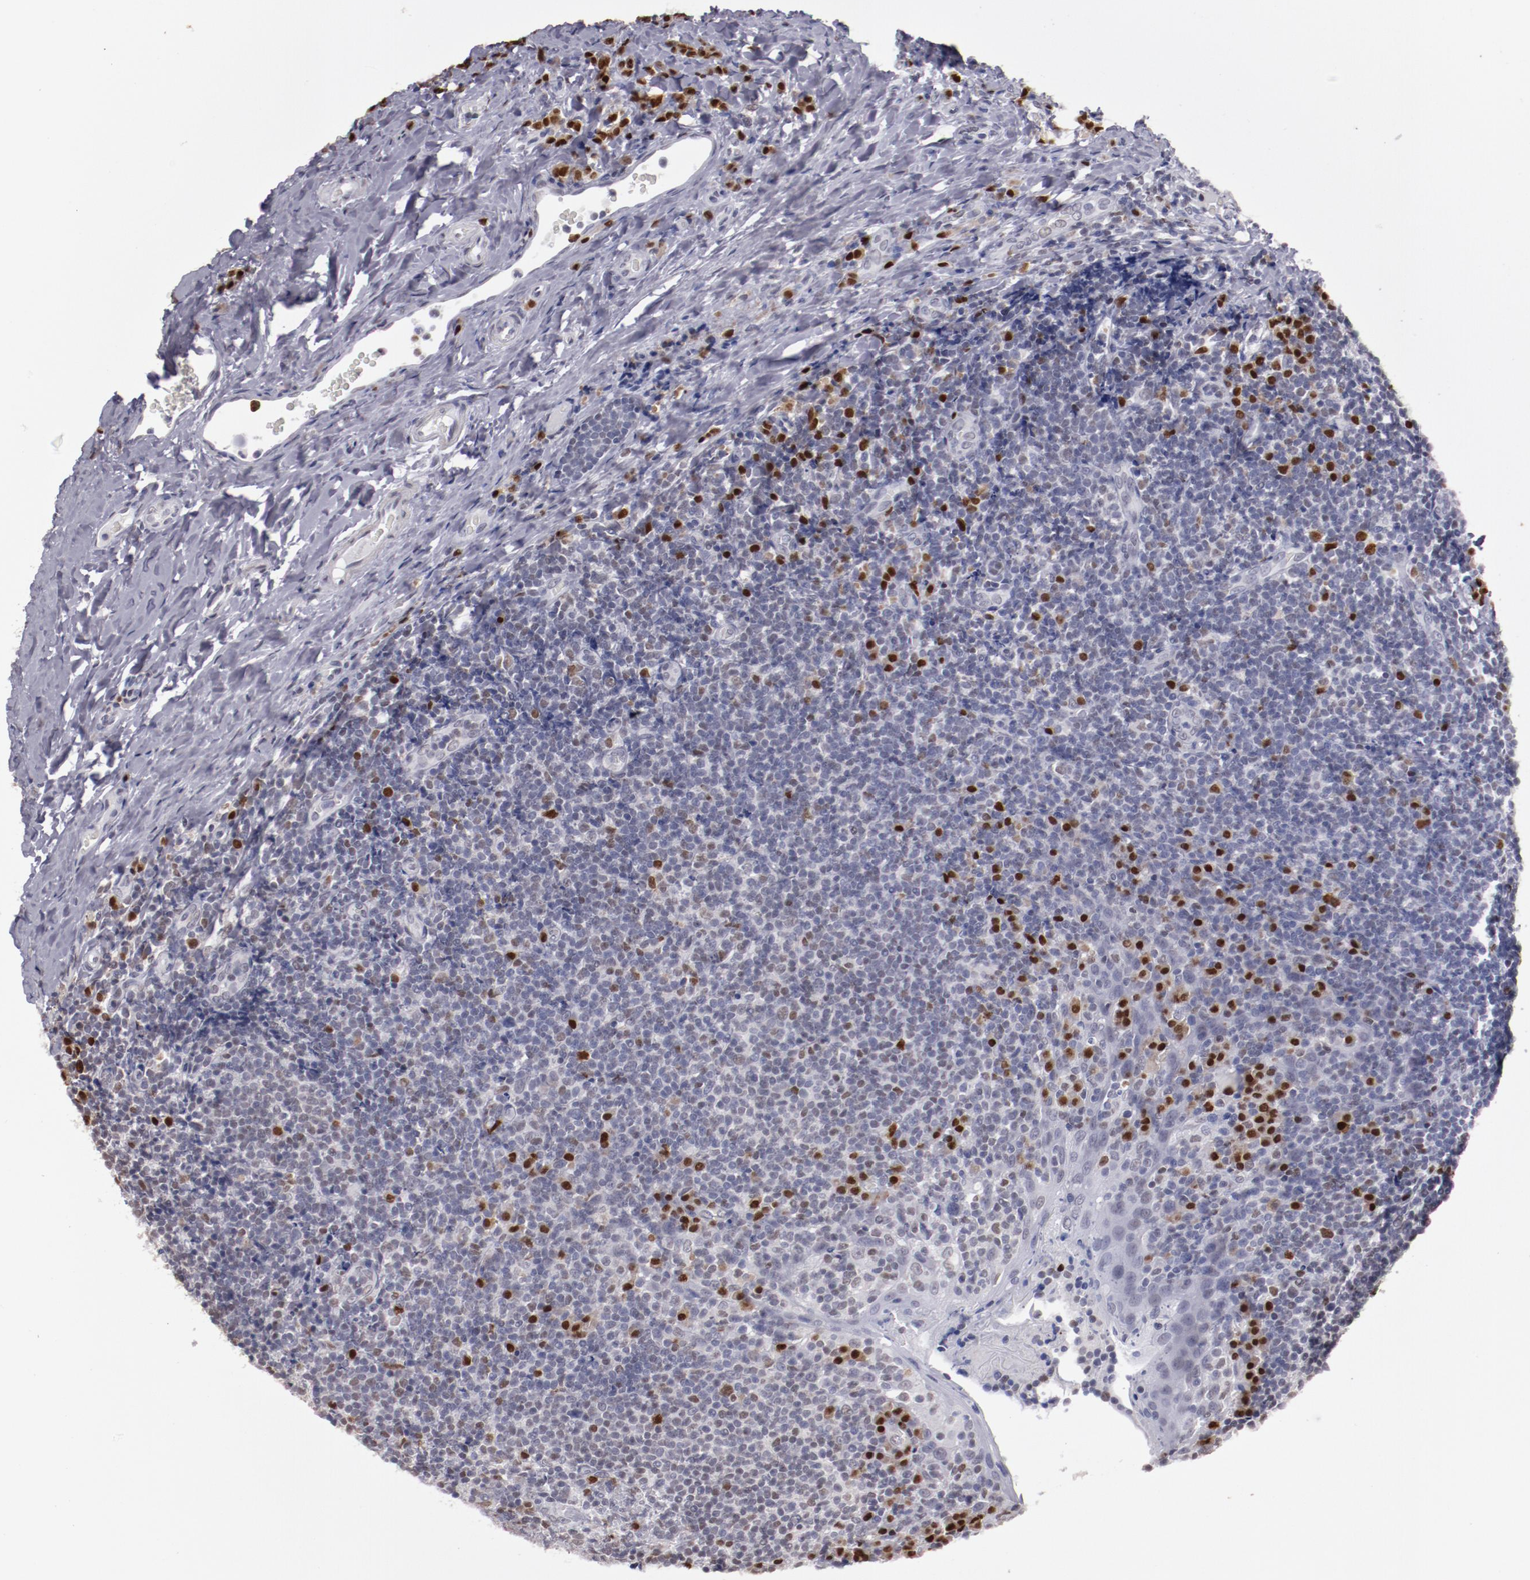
{"staining": {"intensity": "strong", "quantity": "<25%", "location": "nuclear"}, "tissue": "tonsil", "cell_type": "Germinal center cells", "image_type": "normal", "snomed": [{"axis": "morphology", "description": "Normal tissue, NOS"}, {"axis": "topography", "description": "Tonsil"}], "caption": "This image demonstrates benign tonsil stained with immunohistochemistry to label a protein in brown. The nuclear of germinal center cells show strong positivity for the protein. Nuclei are counter-stained blue.", "gene": "IRF4", "patient": {"sex": "male", "age": 31}}